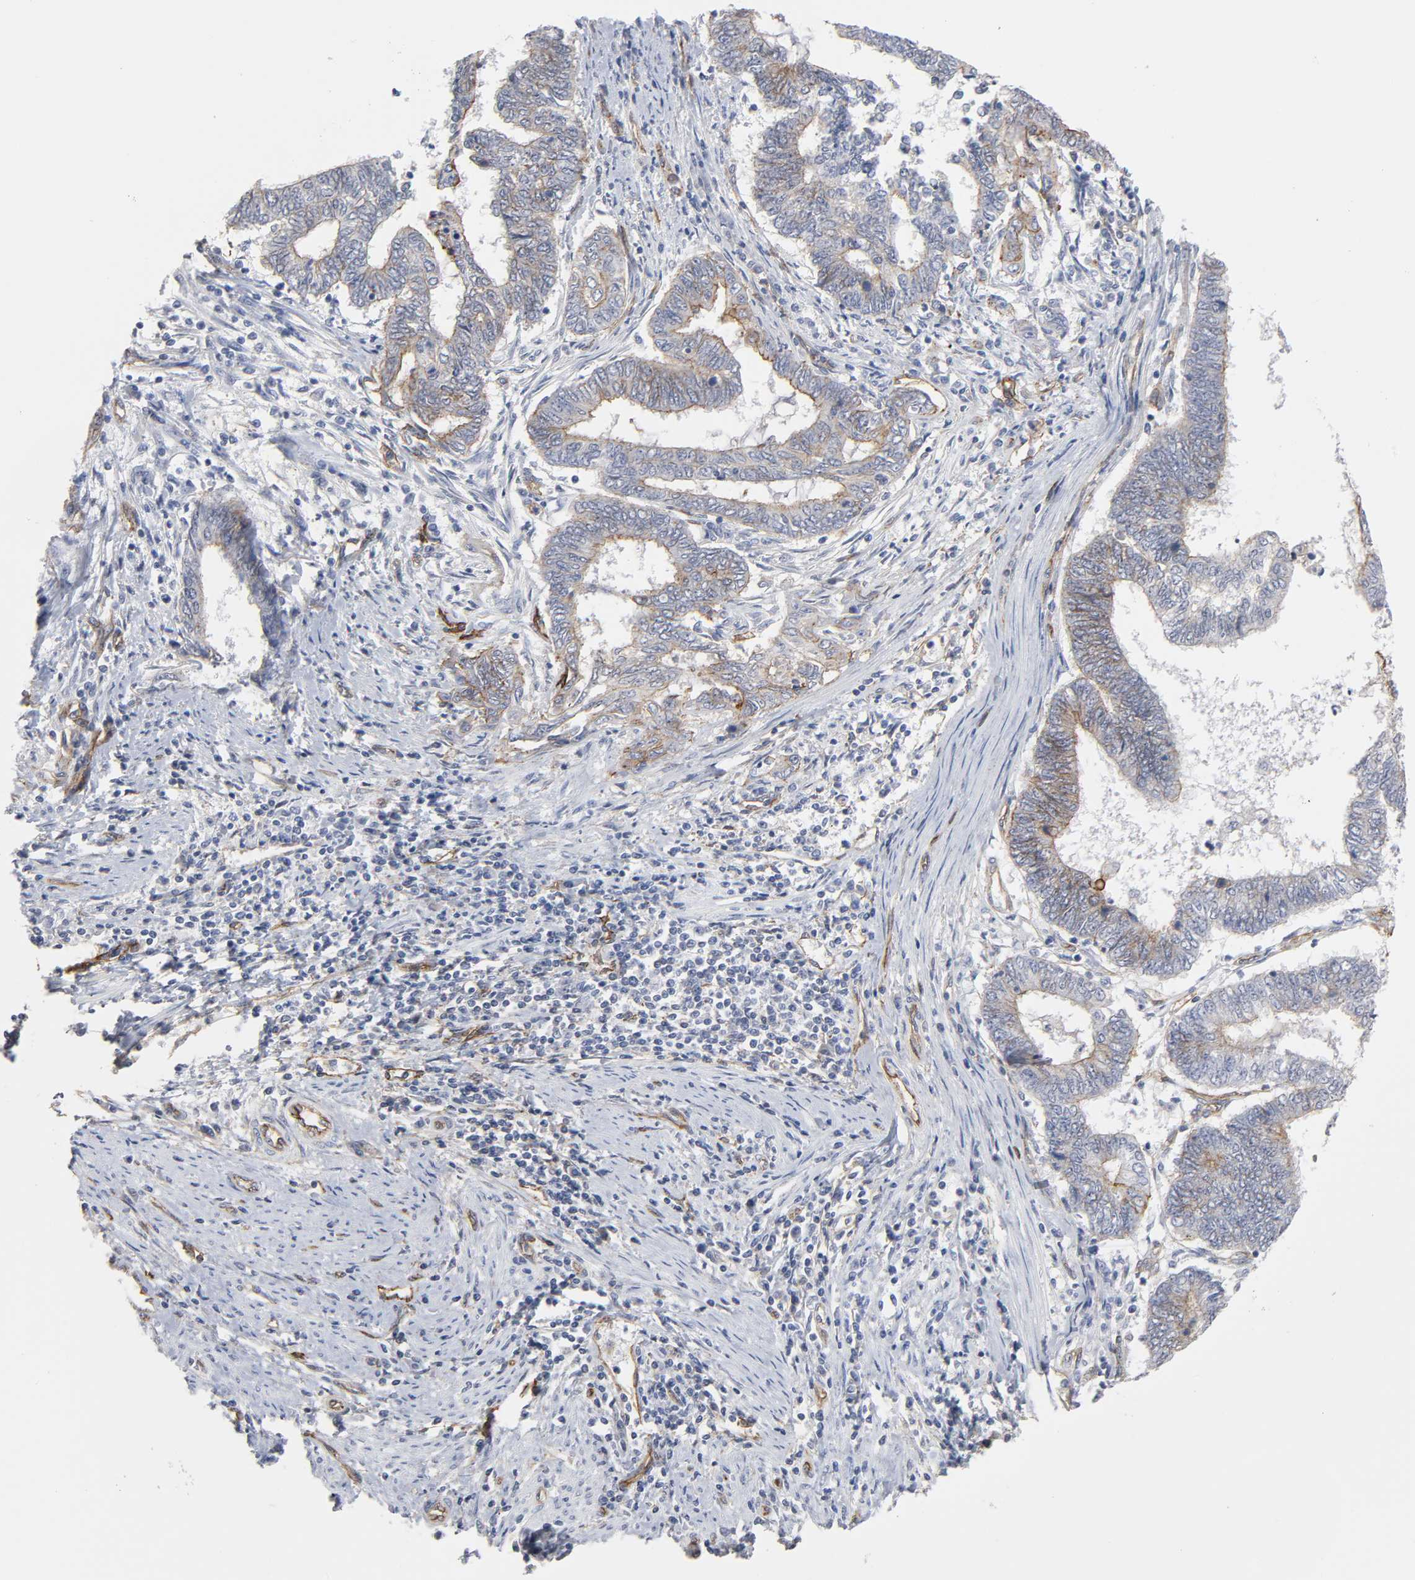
{"staining": {"intensity": "moderate", "quantity": "25%-75%", "location": "cytoplasmic/membranous"}, "tissue": "endometrial cancer", "cell_type": "Tumor cells", "image_type": "cancer", "snomed": [{"axis": "morphology", "description": "Adenocarcinoma, NOS"}, {"axis": "topography", "description": "Uterus"}, {"axis": "topography", "description": "Endometrium"}], "caption": "Protein positivity by IHC shows moderate cytoplasmic/membranous staining in approximately 25%-75% of tumor cells in adenocarcinoma (endometrial).", "gene": "SPTAN1", "patient": {"sex": "female", "age": 70}}